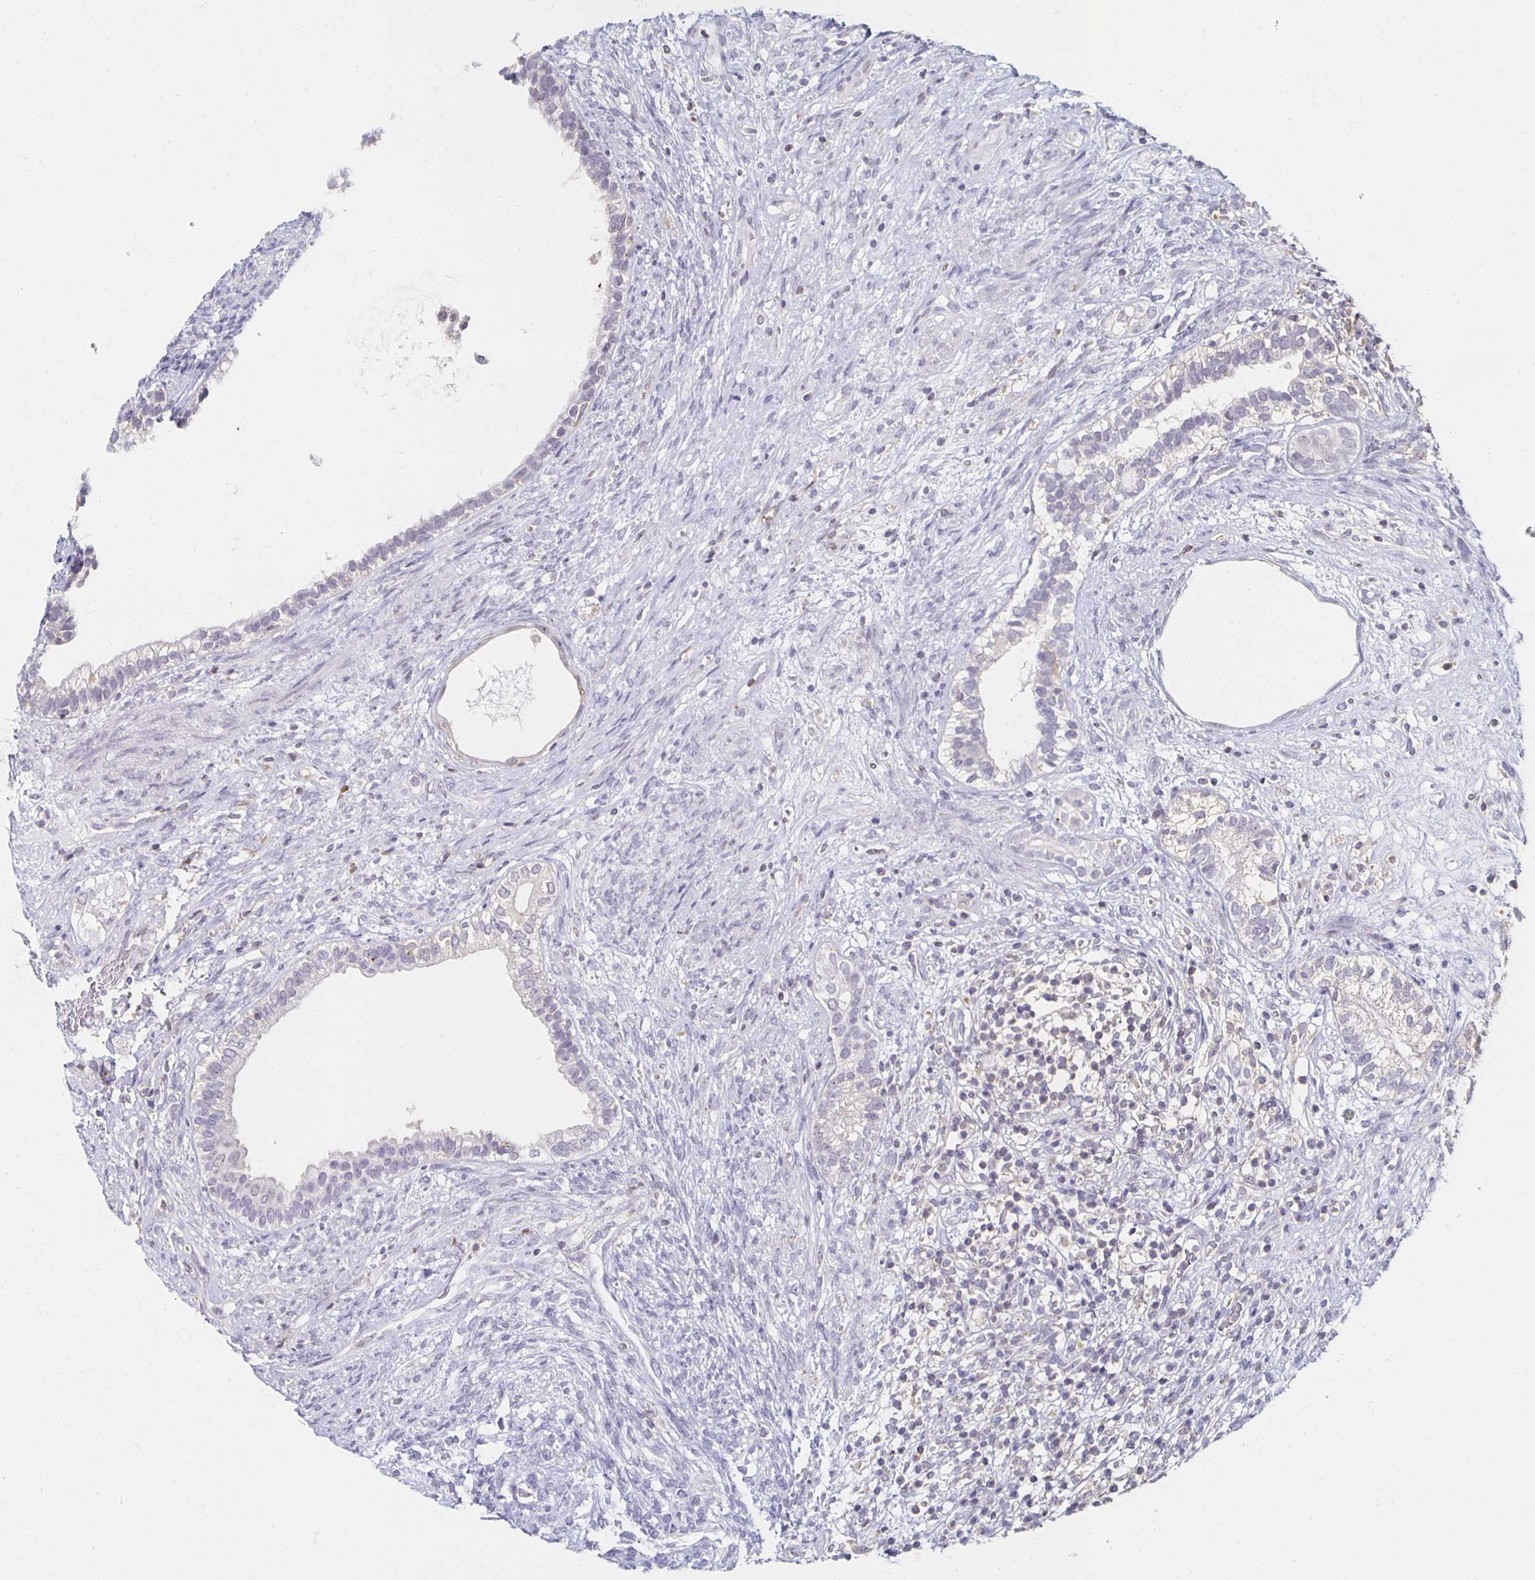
{"staining": {"intensity": "negative", "quantity": "none", "location": "none"}, "tissue": "testis cancer", "cell_type": "Tumor cells", "image_type": "cancer", "snomed": [{"axis": "morphology", "description": "Seminoma, NOS"}, {"axis": "morphology", "description": "Carcinoma, Embryonal, NOS"}, {"axis": "topography", "description": "Testis"}], "caption": "Immunohistochemical staining of testis embryonal carcinoma displays no significant expression in tumor cells.", "gene": "ZNF692", "patient": {"sex": "male", "age": 41}}